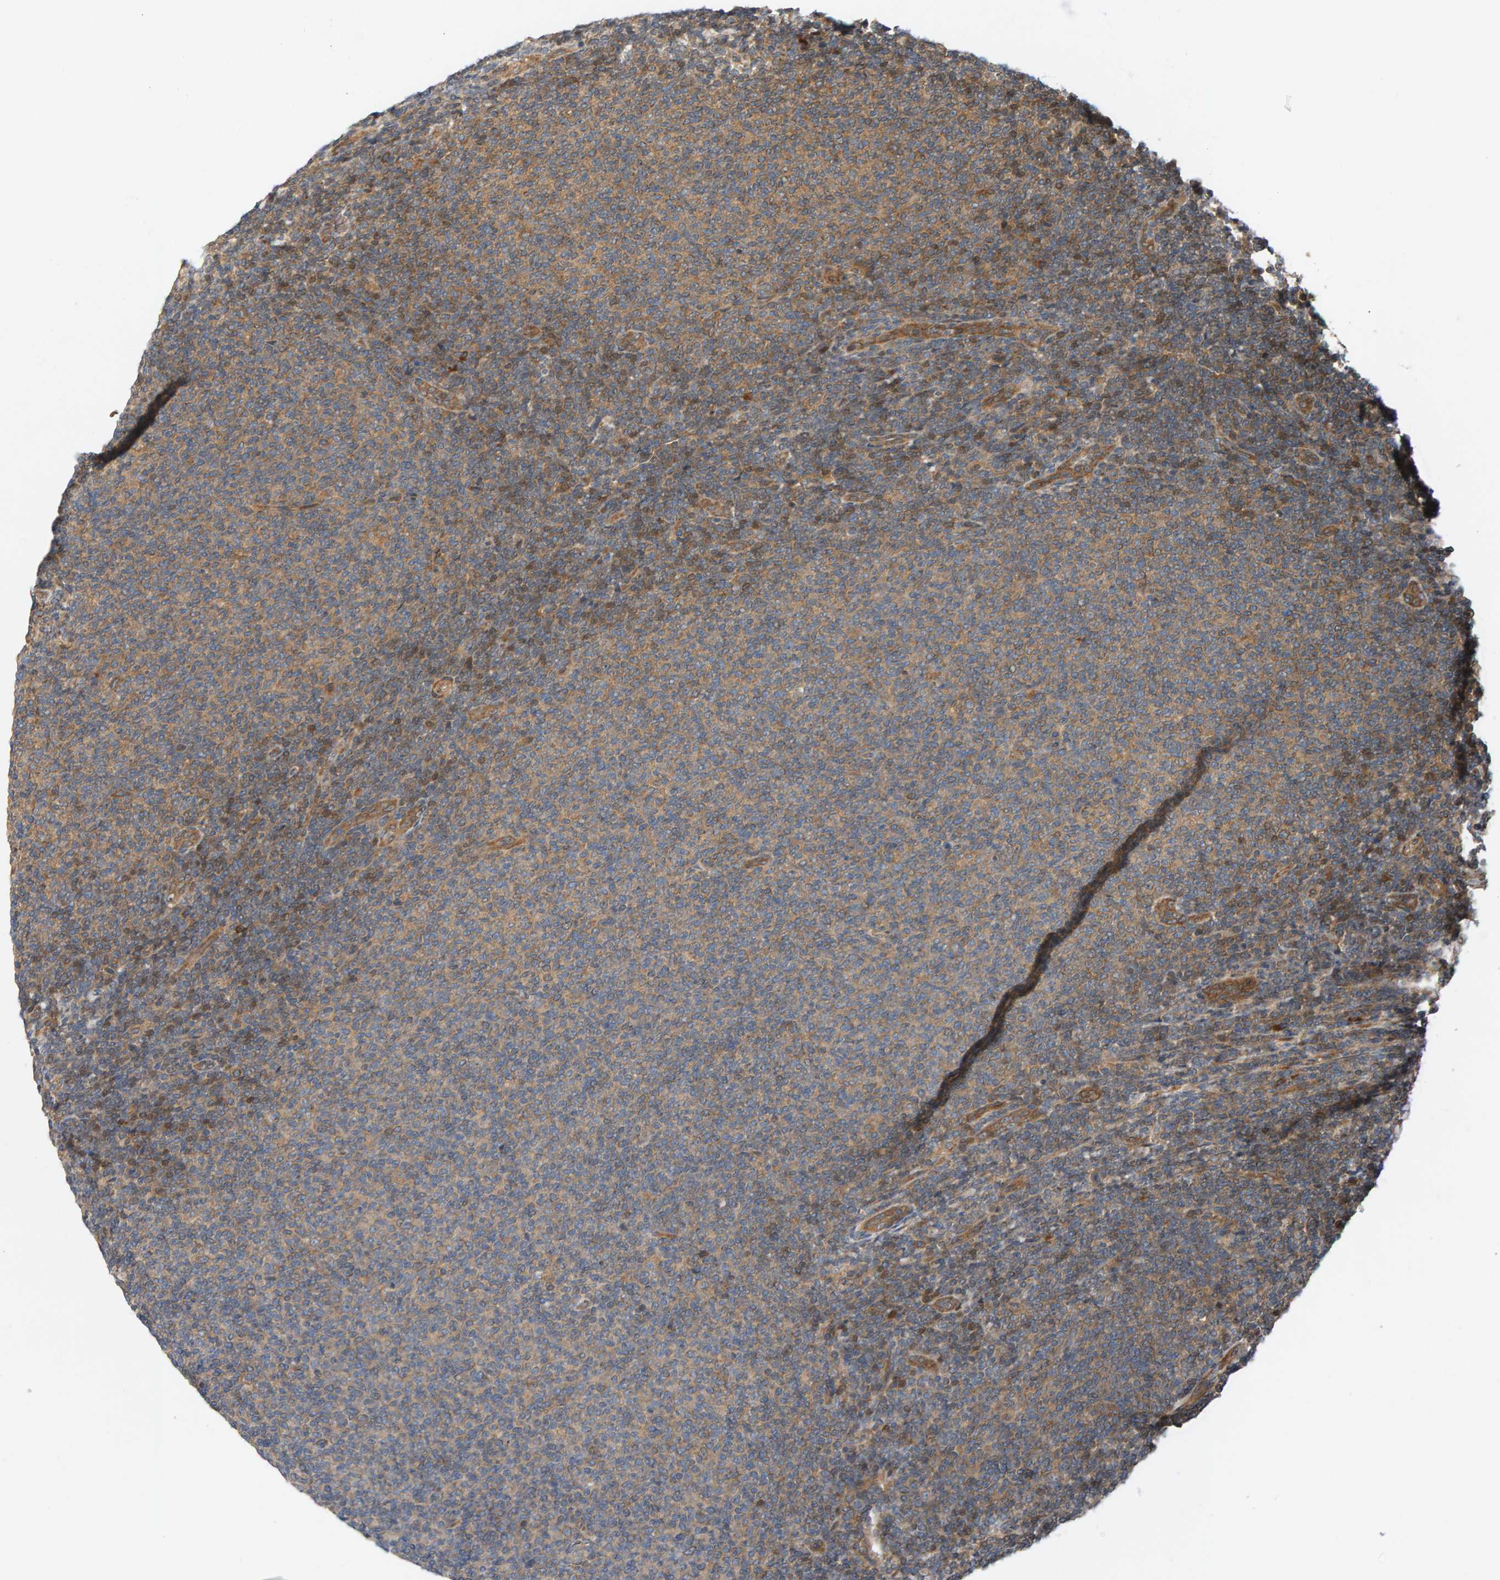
{"staining": {"intensity": "moderate", "quantity": "25%-75%", "location": "cytoplasmic/membranous"}, "tissue": "lymphoma", "cell_type": "Tumor cells", "image_type": "cancer", "snomed": [{"axis": "morphology", "description": "Malignant lymphoma, non-Hodgkin's type, Low grade"}, {"axis": "topography", "description": "Lymph node"}], "caption": "Lymphoma tissue reveals moderate cytoplasmic/membranous expression in about 25%-75% of tumor cells The staining is performed using DAB (3,3'-diaminobenzidine) brown chromogen to label protein expression. The nuclei are counter-stained blue using hematoxylin.", "gene": "BAHCC1", "patient": {"sex": "male", "age": 66}}